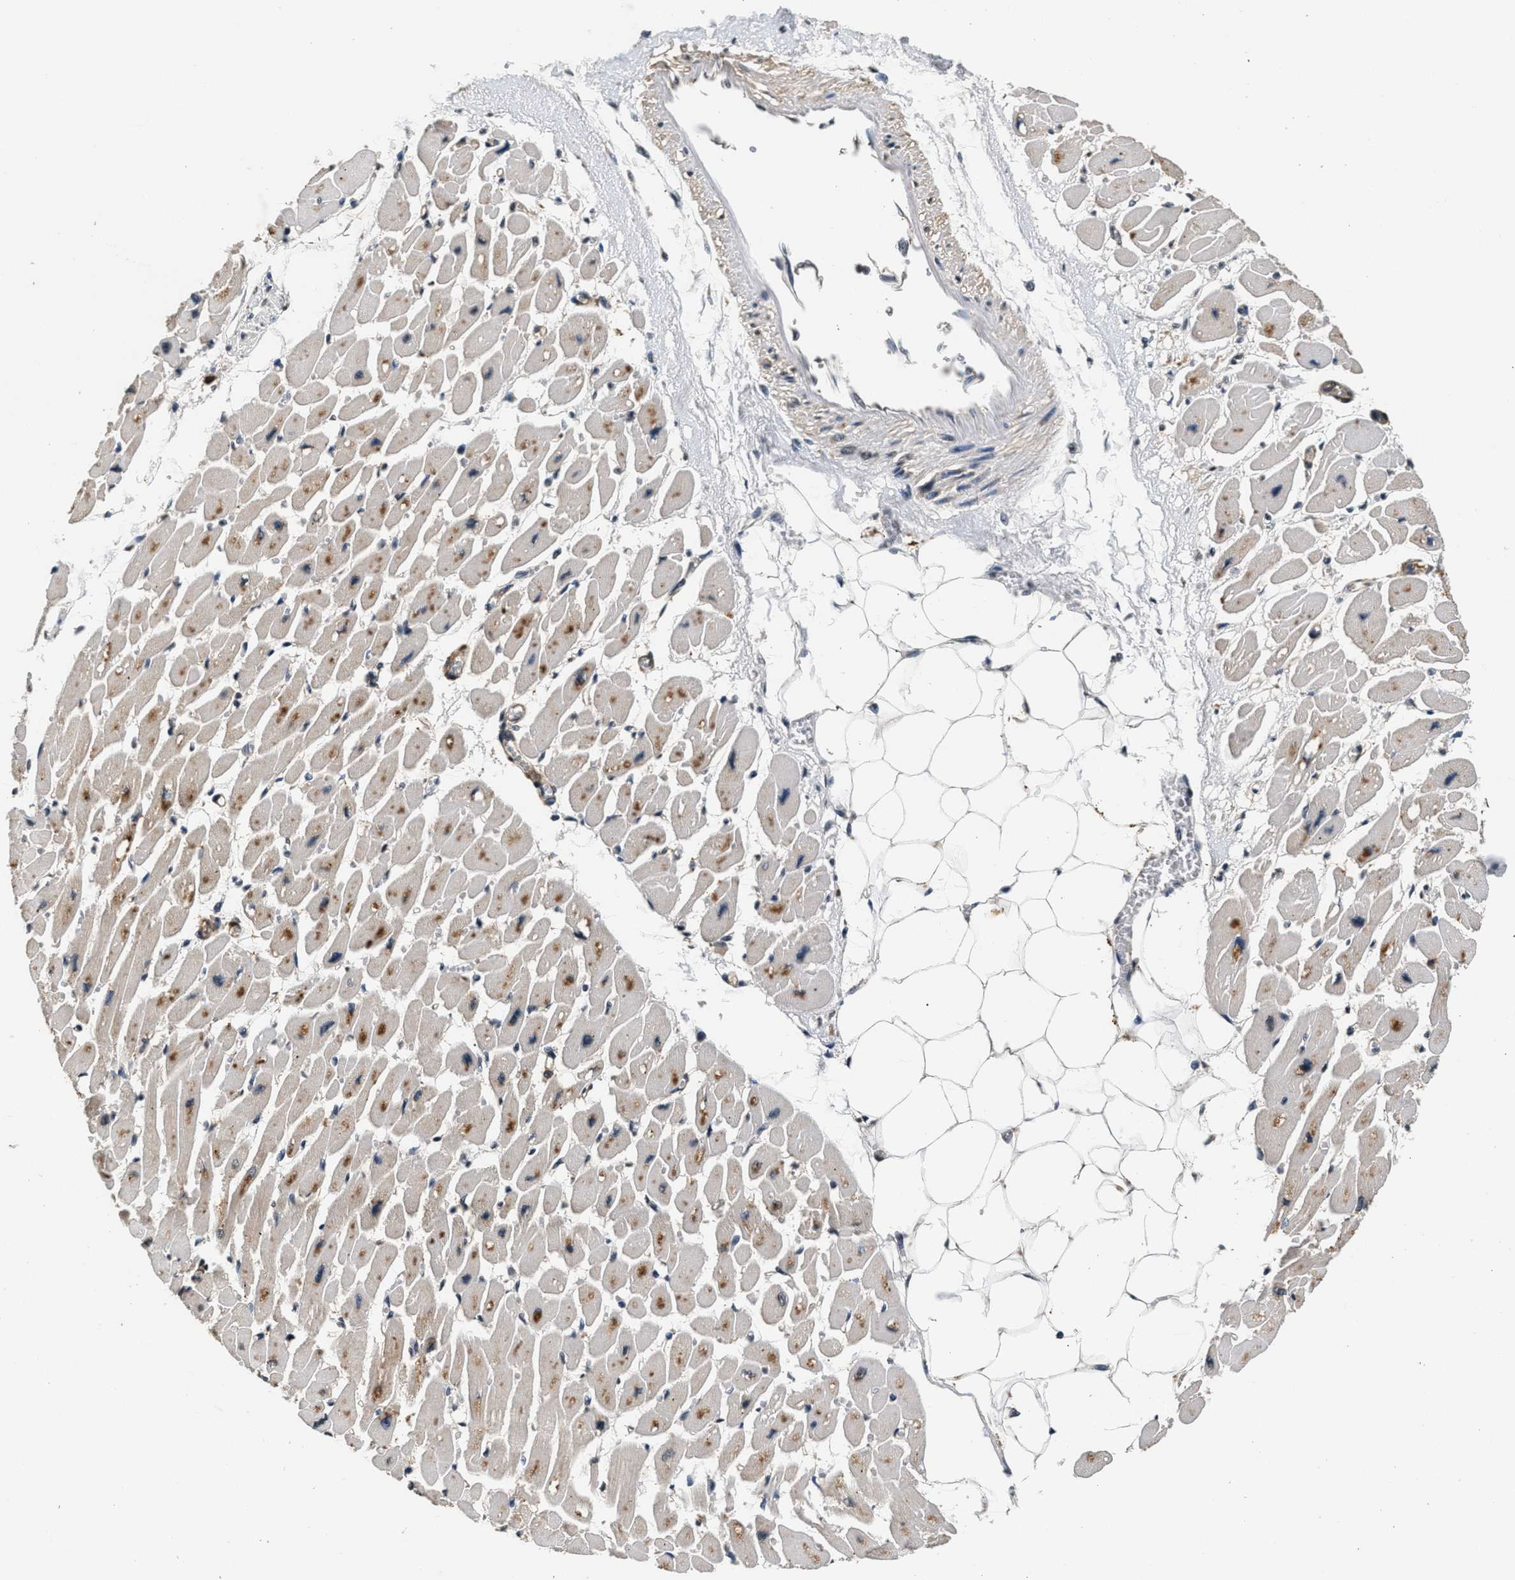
{"staining": {"intensity": "moderate", "quantity": ">75%", "location": "cytoplasmic/membranous"}, "tissue": "heart muscle", "cell_type": "Cardiomyocytes", "image_type": "normal", "snomed": [{"axis": "morphology", "description": "Normal tissue, NOS"}, {"axis": "topography", "description": "Heart"}], "caption": "Heart muscle stained with DAB immunohistochemistry (IHC) exhibits medium levels of moderate cytoplasmic/membranous expression in about >75% of cardiomyocytes. The staining is performed using DAB brown chromogen to label protein expression. The nuclei are counter-stained blue using hematoxylin.", "gene": "RBM33", "patient": {"sex": "female", "age": 54}}